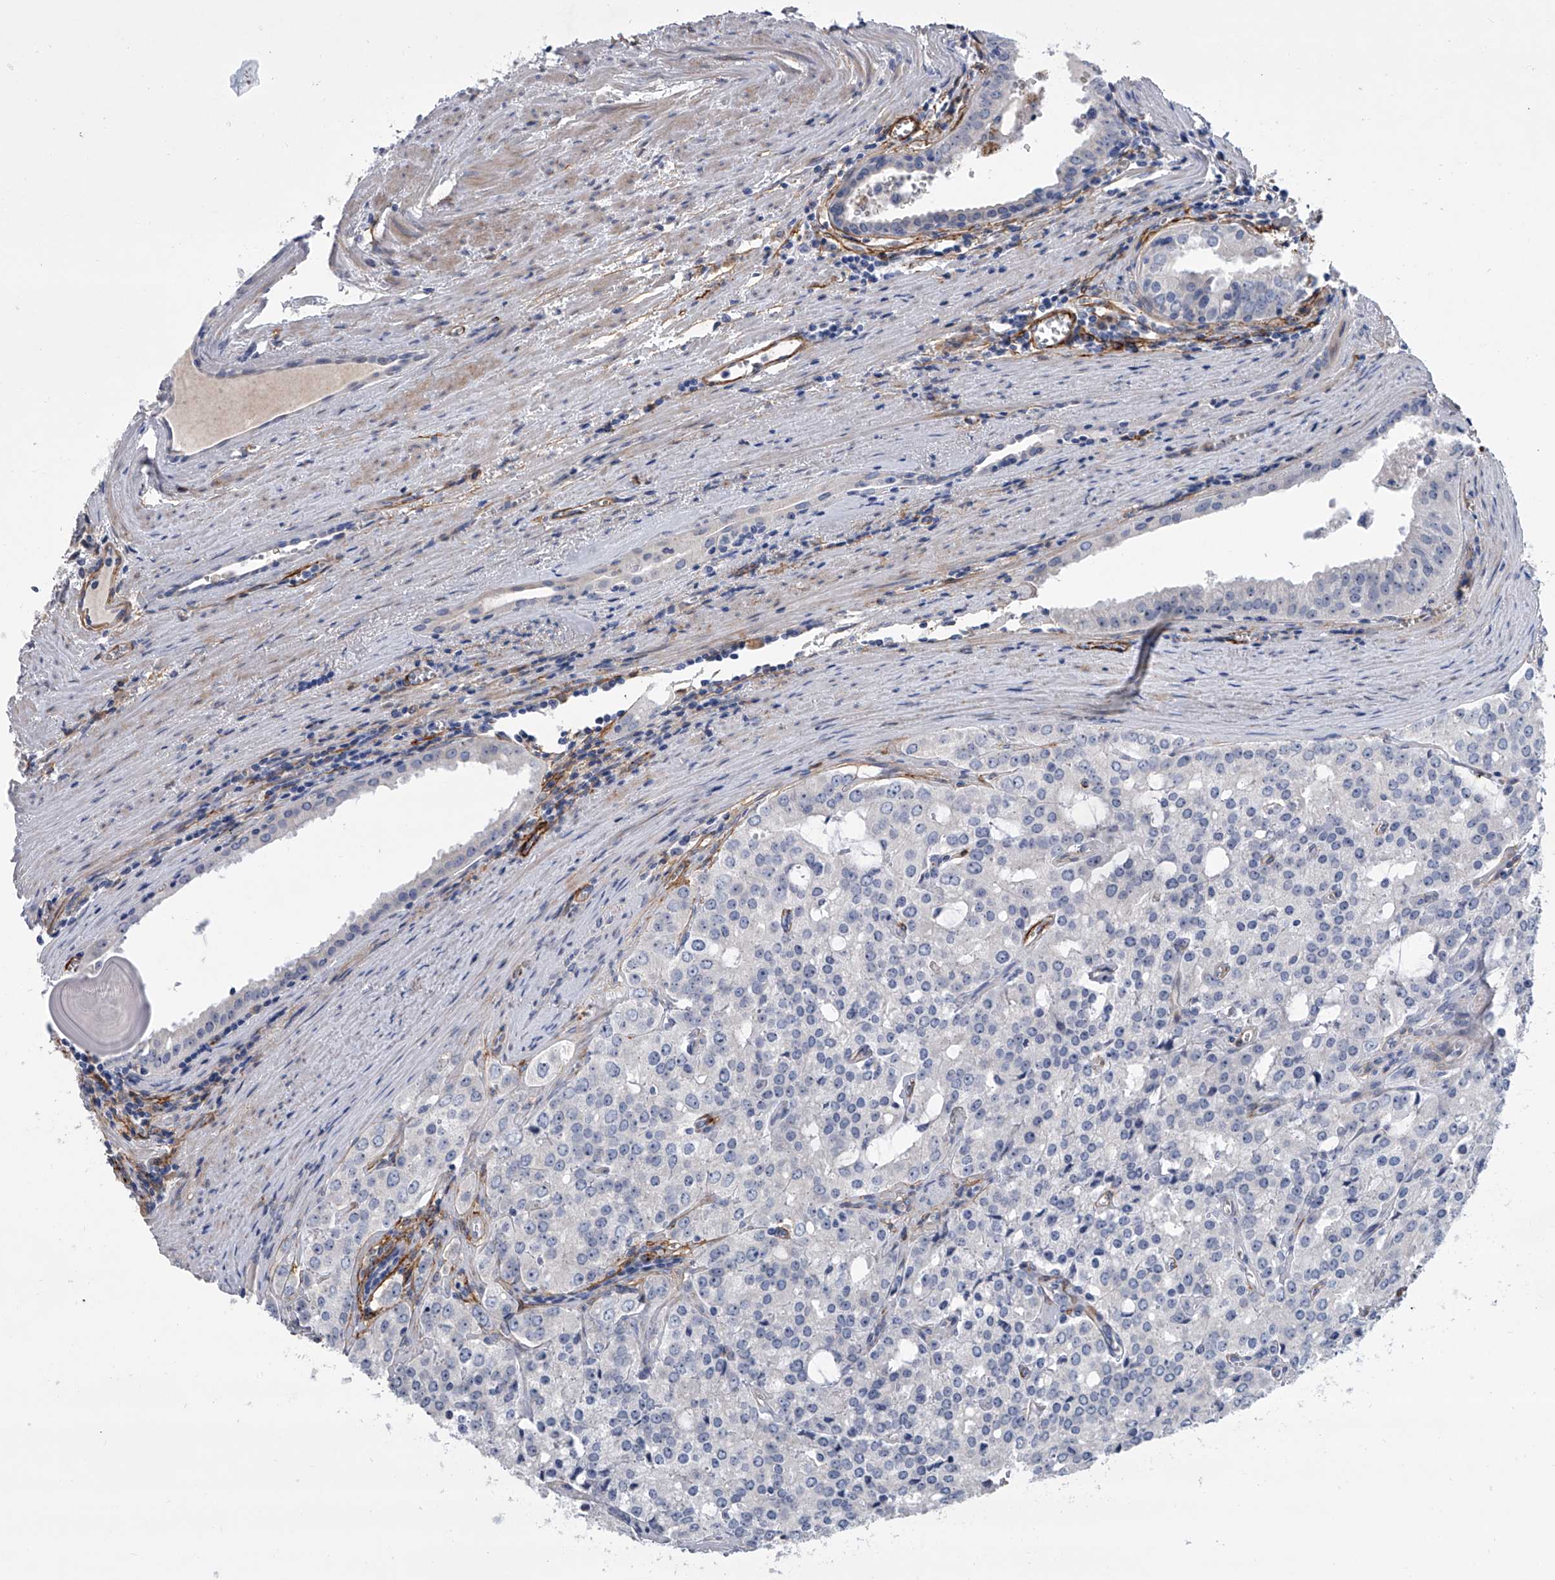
{"staining": {"intensity": "negative", "quantity": "none", "location": "none"}, "tissue": "prostate cancer", "cell_type": "Tumor cells", "image_type": "cancer", "snomed": [{"axis": "morphology", "description": "Adenocarcinoma, High grade"}, {"axis": "topography", "description": "Prostate"}], "caption": "Immunohistochemistry micrograph of neoplastic tissue: human prostate cancer stained with DAB demonstrates no significant protein positivity in tumor cells. (DAB IHC visualized using brightfield microscopy, high magnification).", "gene": "ALG14", "patient": {"sex": "male", "age": 68}}